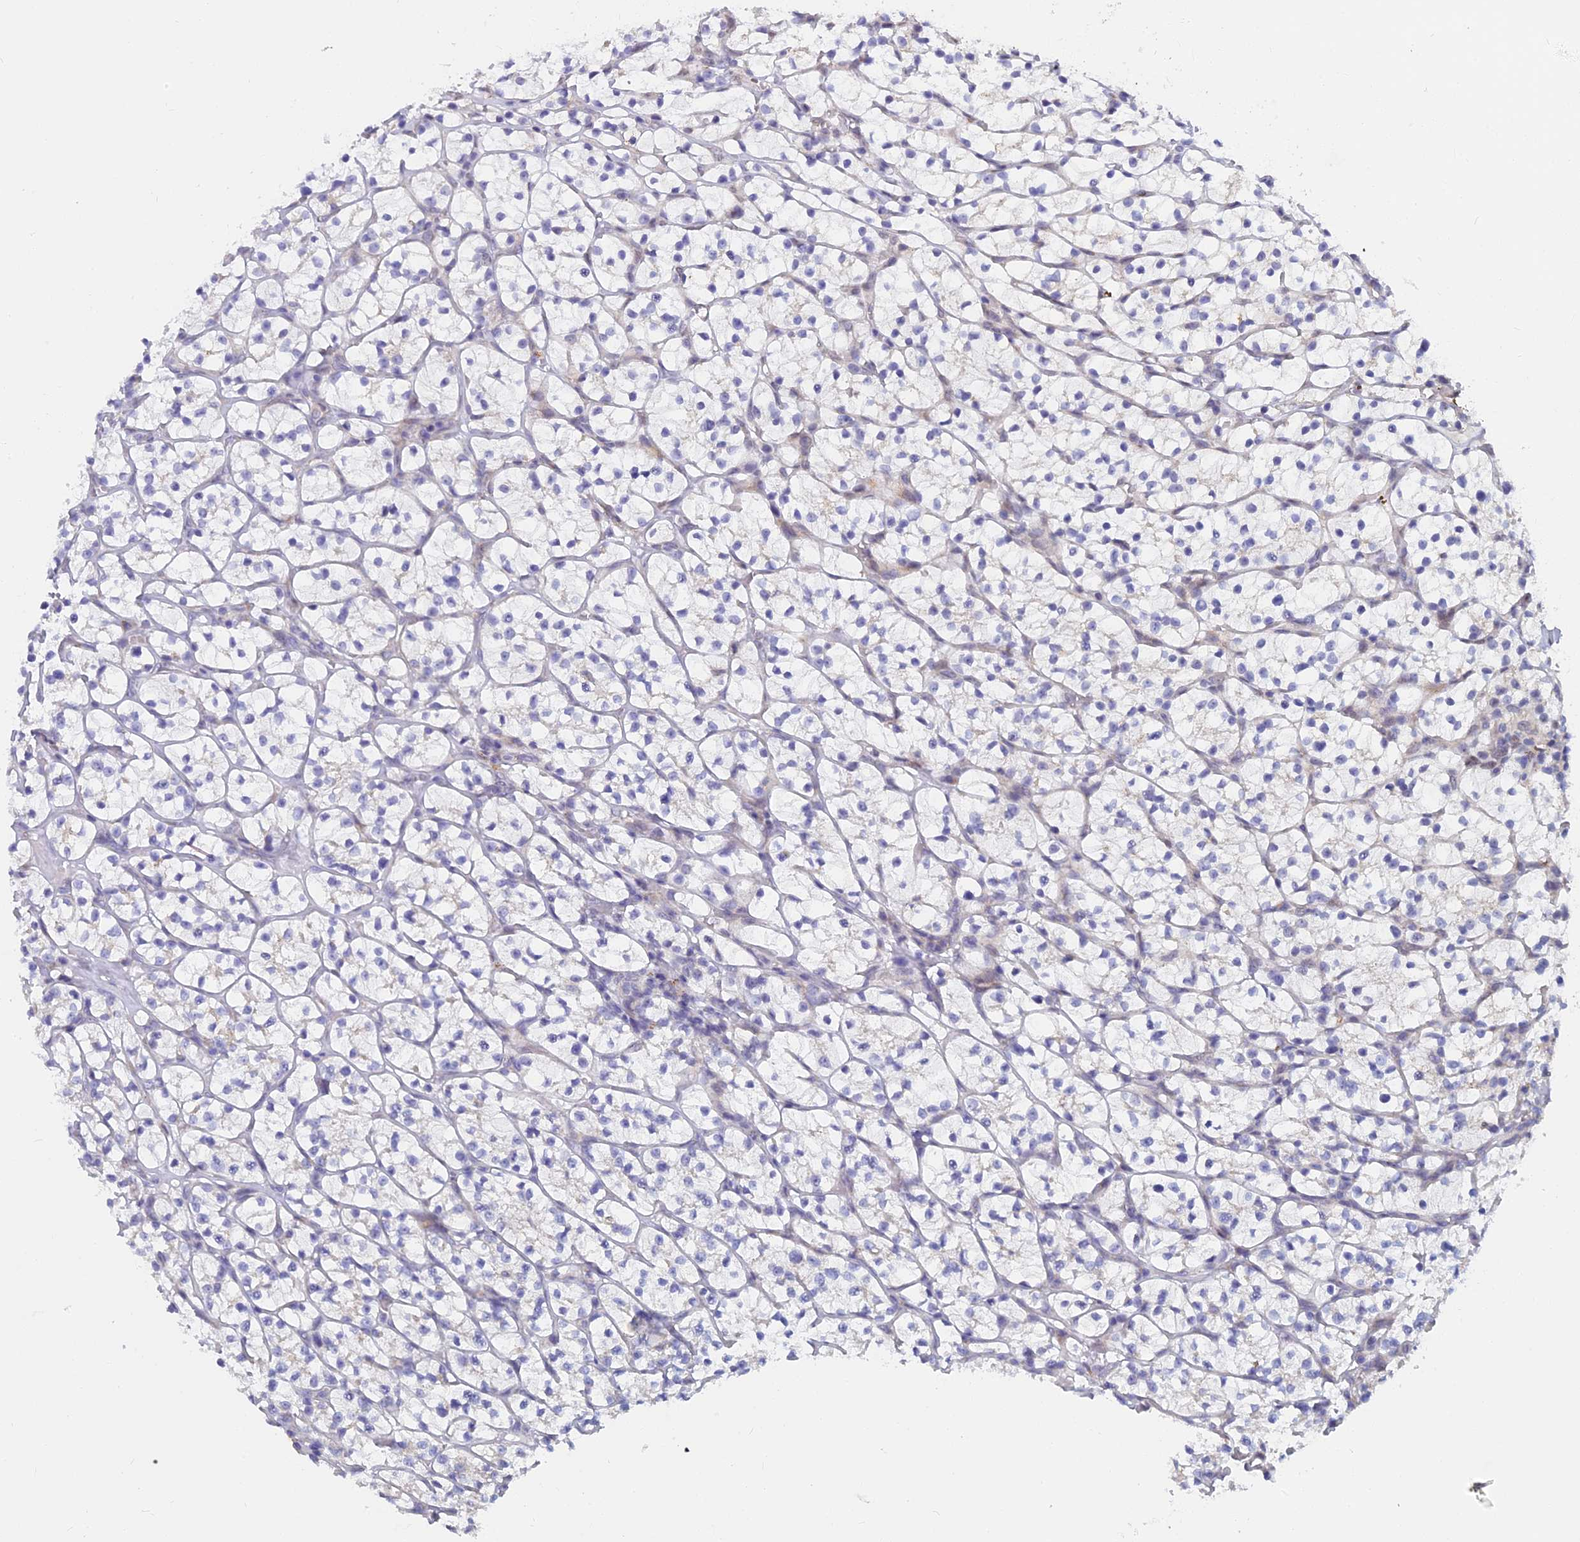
{"staining": {"intensity": "negative", "quantity": "none", "location": "none"}, "tissue": "renal cancer", "cell_type": "Tumor cells", "image_type": "cancer", "snomed": [{"axis": "morphology", "description": "Adenocarcinoma, NOS"}, {"axis": "topography", "description": "Kidney"}], "caption": "Immunohistochemical staining of renal adenocarcinoma demonstrates no significant expression in tumor cells. (Stains: DAB IHC with hematoxylin counter stain, Microscopy: brightfield microscopy at high magnification).", "gene": "WDPCP", "patient": {"sex": "female", "age": 64}}